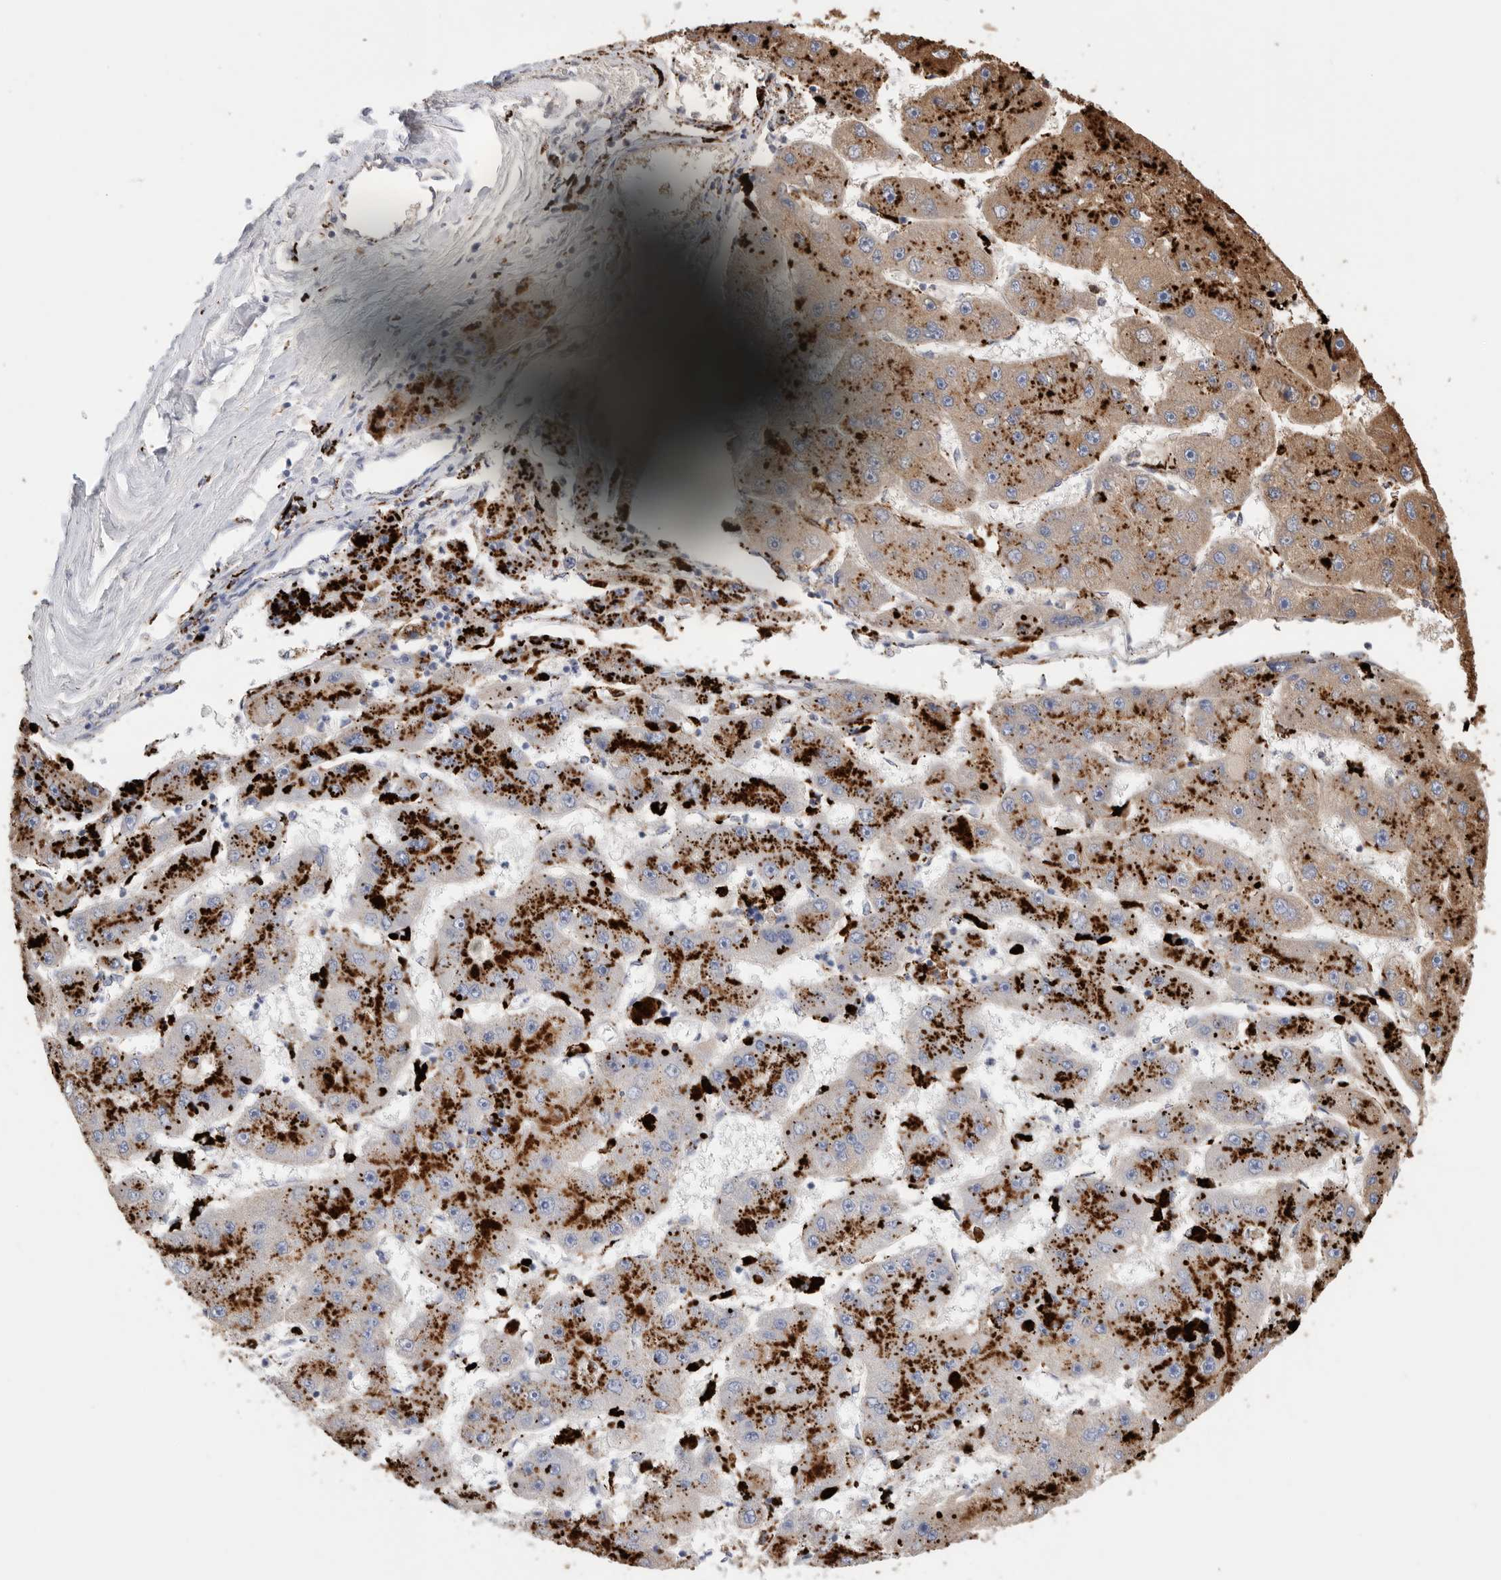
{"staining": {"intensity": "strong", "quantity": ">75%", "location": "cytoplasmic/membranous"}, "tissue": "liver cancer", "cell_type": "Tumor cells", "image_type": "cancer", "snomed": [{"axis": "morphology", "description": "Carcinoma, Hepatocellular, NOS"}, {"axis": "topography", "description": "Liver"}], "caption": "Brown immunohistochemical staining in liver hepatocellular carcinoma demonstrates strong cytoplasmic/membranous staining in approximately >75% of tumor cells.", "gene": "GGH", "patient": {"sex": "female", "age": 61}}